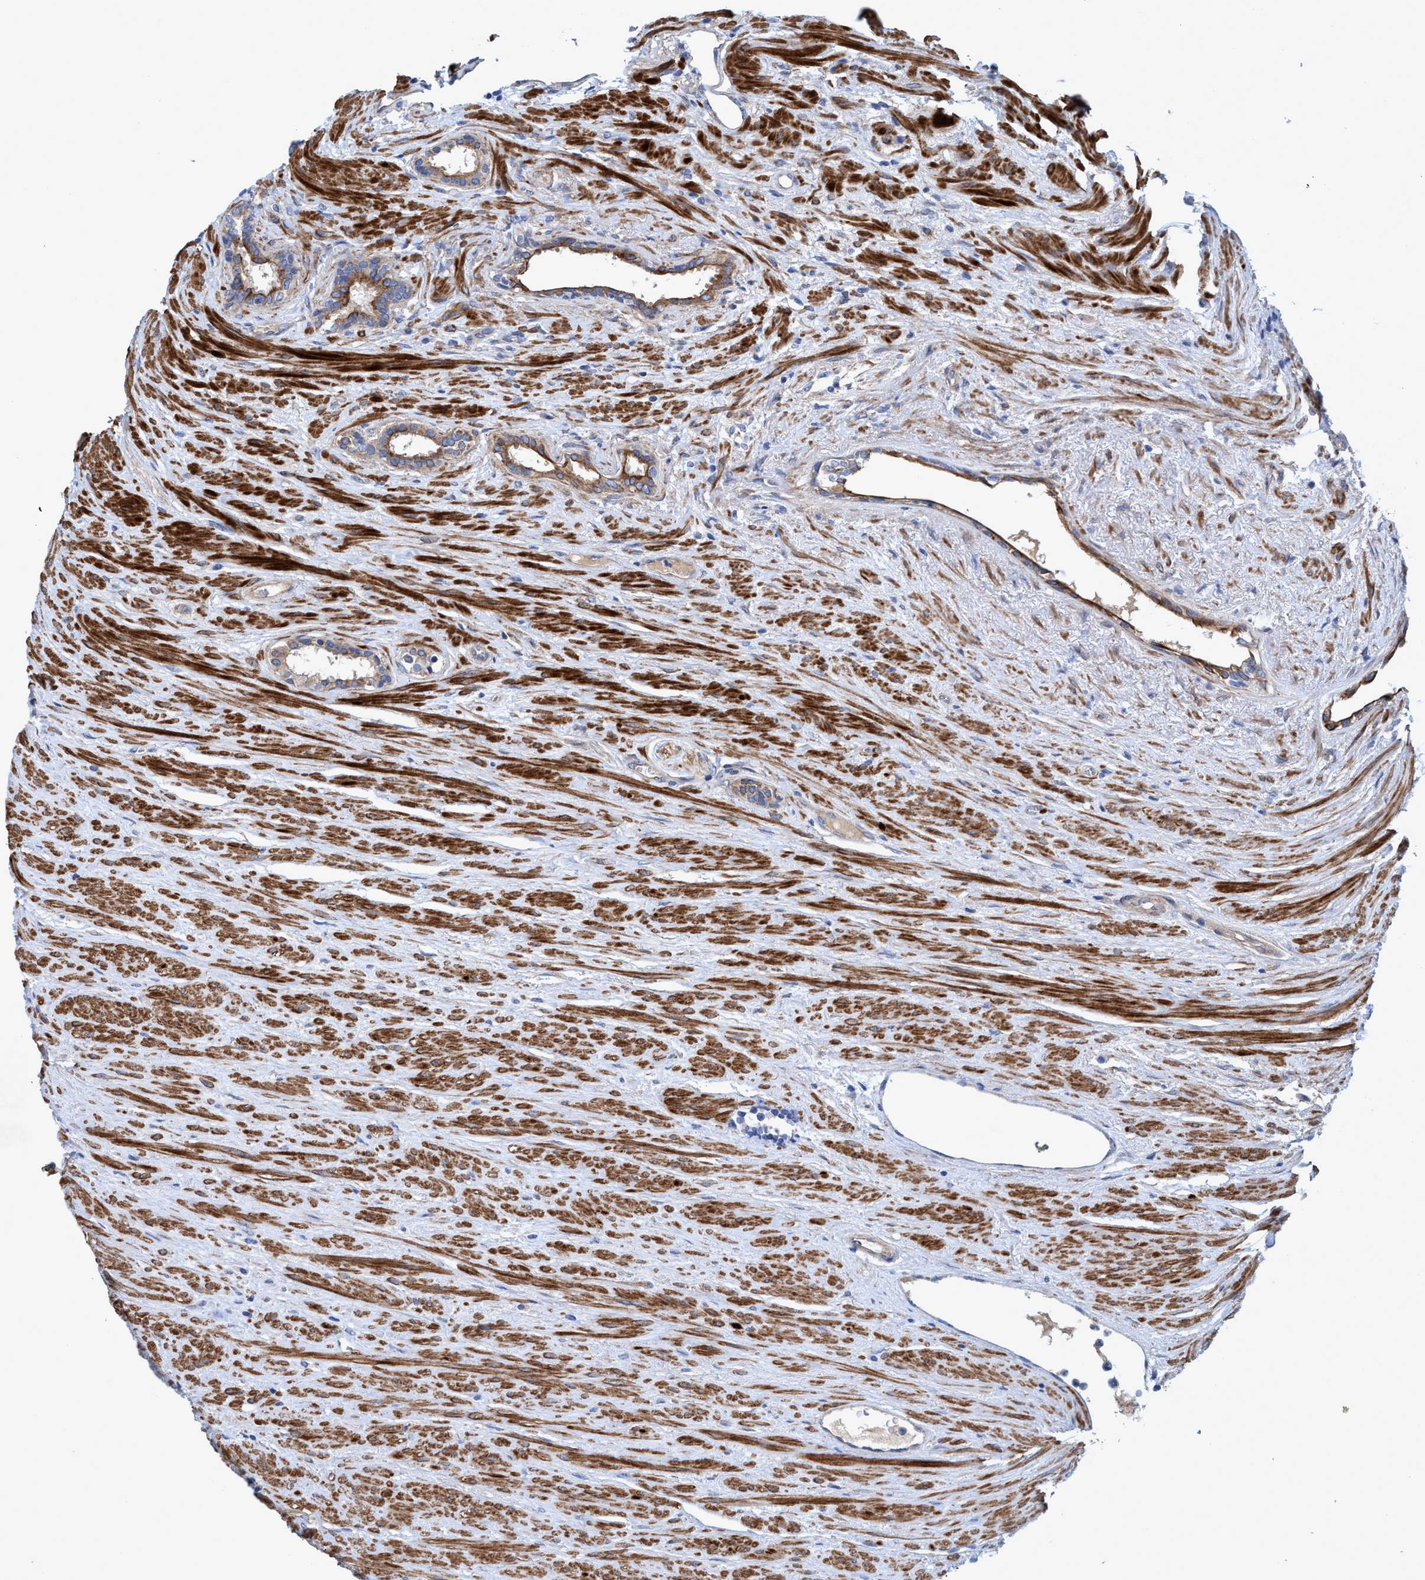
{"staining": {"intensity": "moderate", "quantity": ">75%", "location": "cytoplasmic/membranous"}, "tissue": "prostate cancer", "cell_type": "Tumor cells", "image_type": "cancer", "snomed": [{"axis": "morphology", "description": "Adenocarcinoma, High grade"}, {"axis": "topography", "description": "Prostate"}], "caption": "Immunohistochemical staining of high-grade adenocarcinoma (prostate) shows moderate cytoplasmic/membranous protein staining in about >75% of tumor cells.", "gene": "GULP1", "patient": {"sex": "male", "age": 71}}